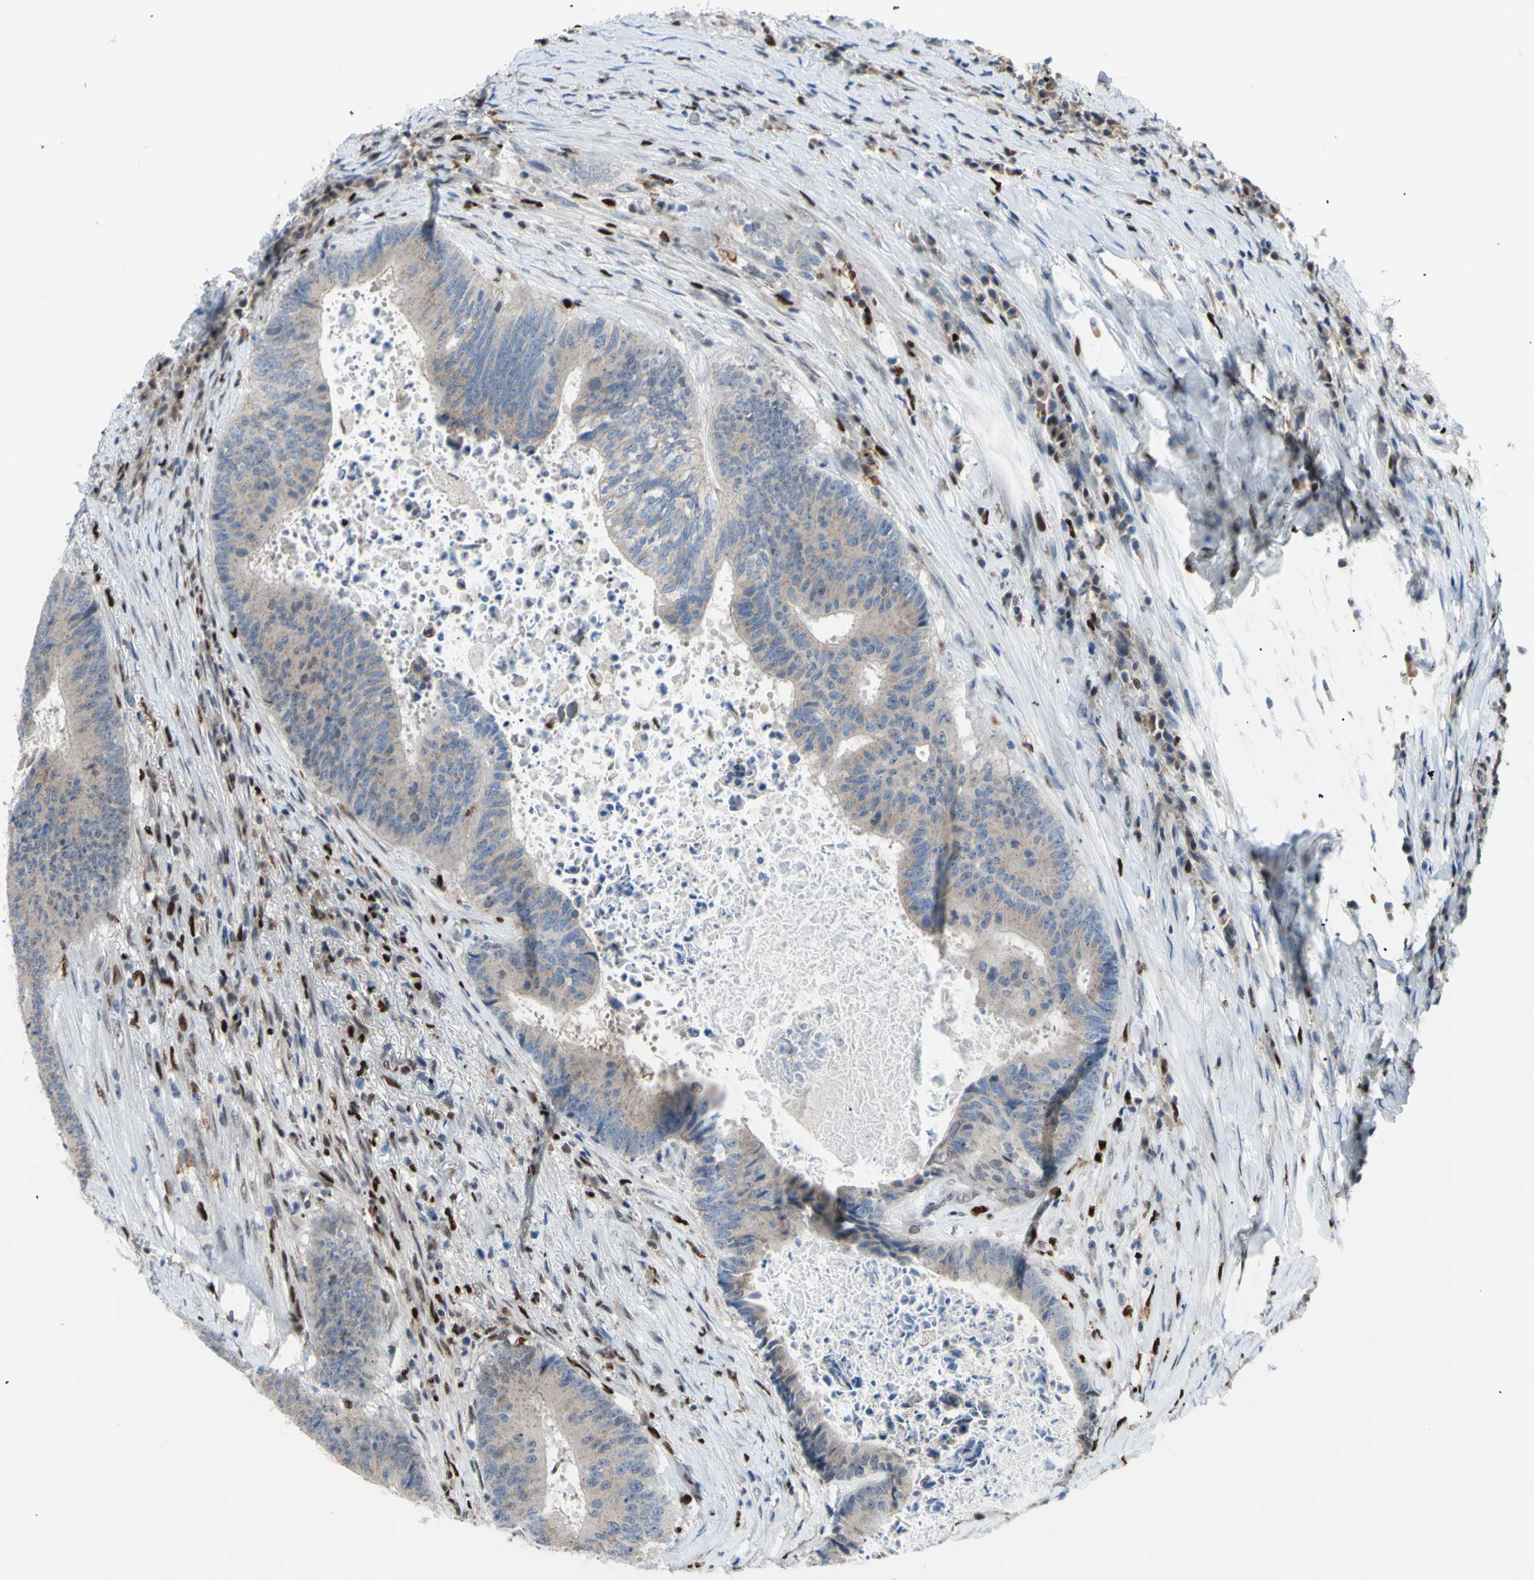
{"staining": {"intensity": "weak", "quantity": ">75%", "location": "cytoplasmic/membranous"}, "tissue": "colorectal cancer", "cell_type": "Tumor cells", "image_type": "cancer", "snomed": [{"axis": "morphology", "description": "Adenocarcinoma, NOS"}, {"axis": "topography", "description": "Rectum"}], "caption": "IHC of human colorectal cancer demonstrates low levels of weak cytoplasmic/membranous staining in about >75% of tumor cells.", "gene": "EED", "patient": {"sex": "male", "age": 72}}